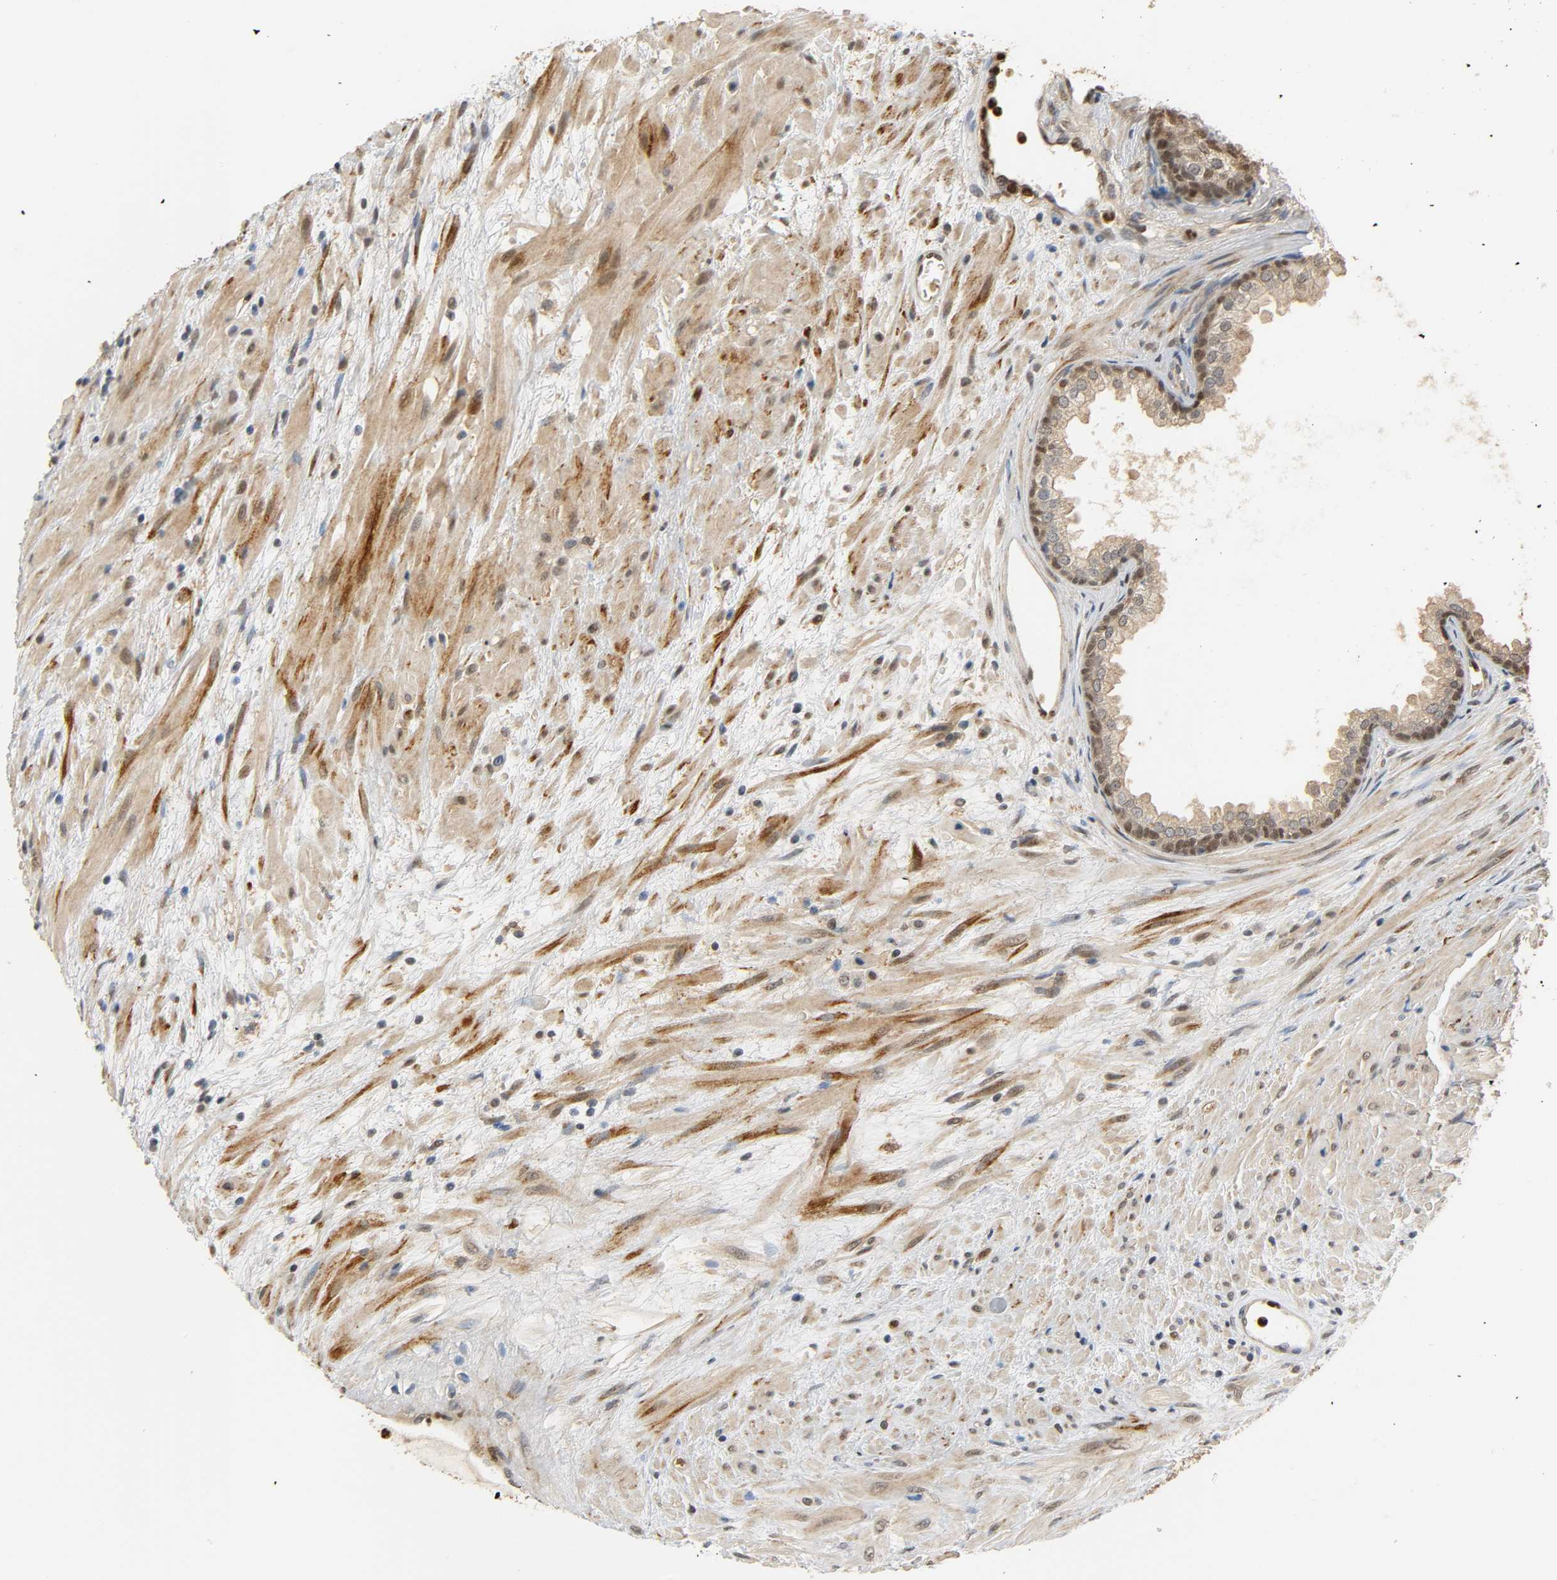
{"staining": {"intensity": "moderate", "quantity": "25%-75%", "location": "nuclear"}, "tissue": "prostate", "cell_type": "Glandular cells", "image_type": "normal", "snomed": [{"axis": "morphology", "description": "Normal tissue, NOS"}, {"axis": "topography", "description": "Prostate"}], "caption": "Prostate stained for a protein (brown) demonstrates moderate nuclear positive expression in approximately 25%-75% of glandular cells.", "gene": "ZFPM2", "patient": {"sex": "male", "age": 76}}